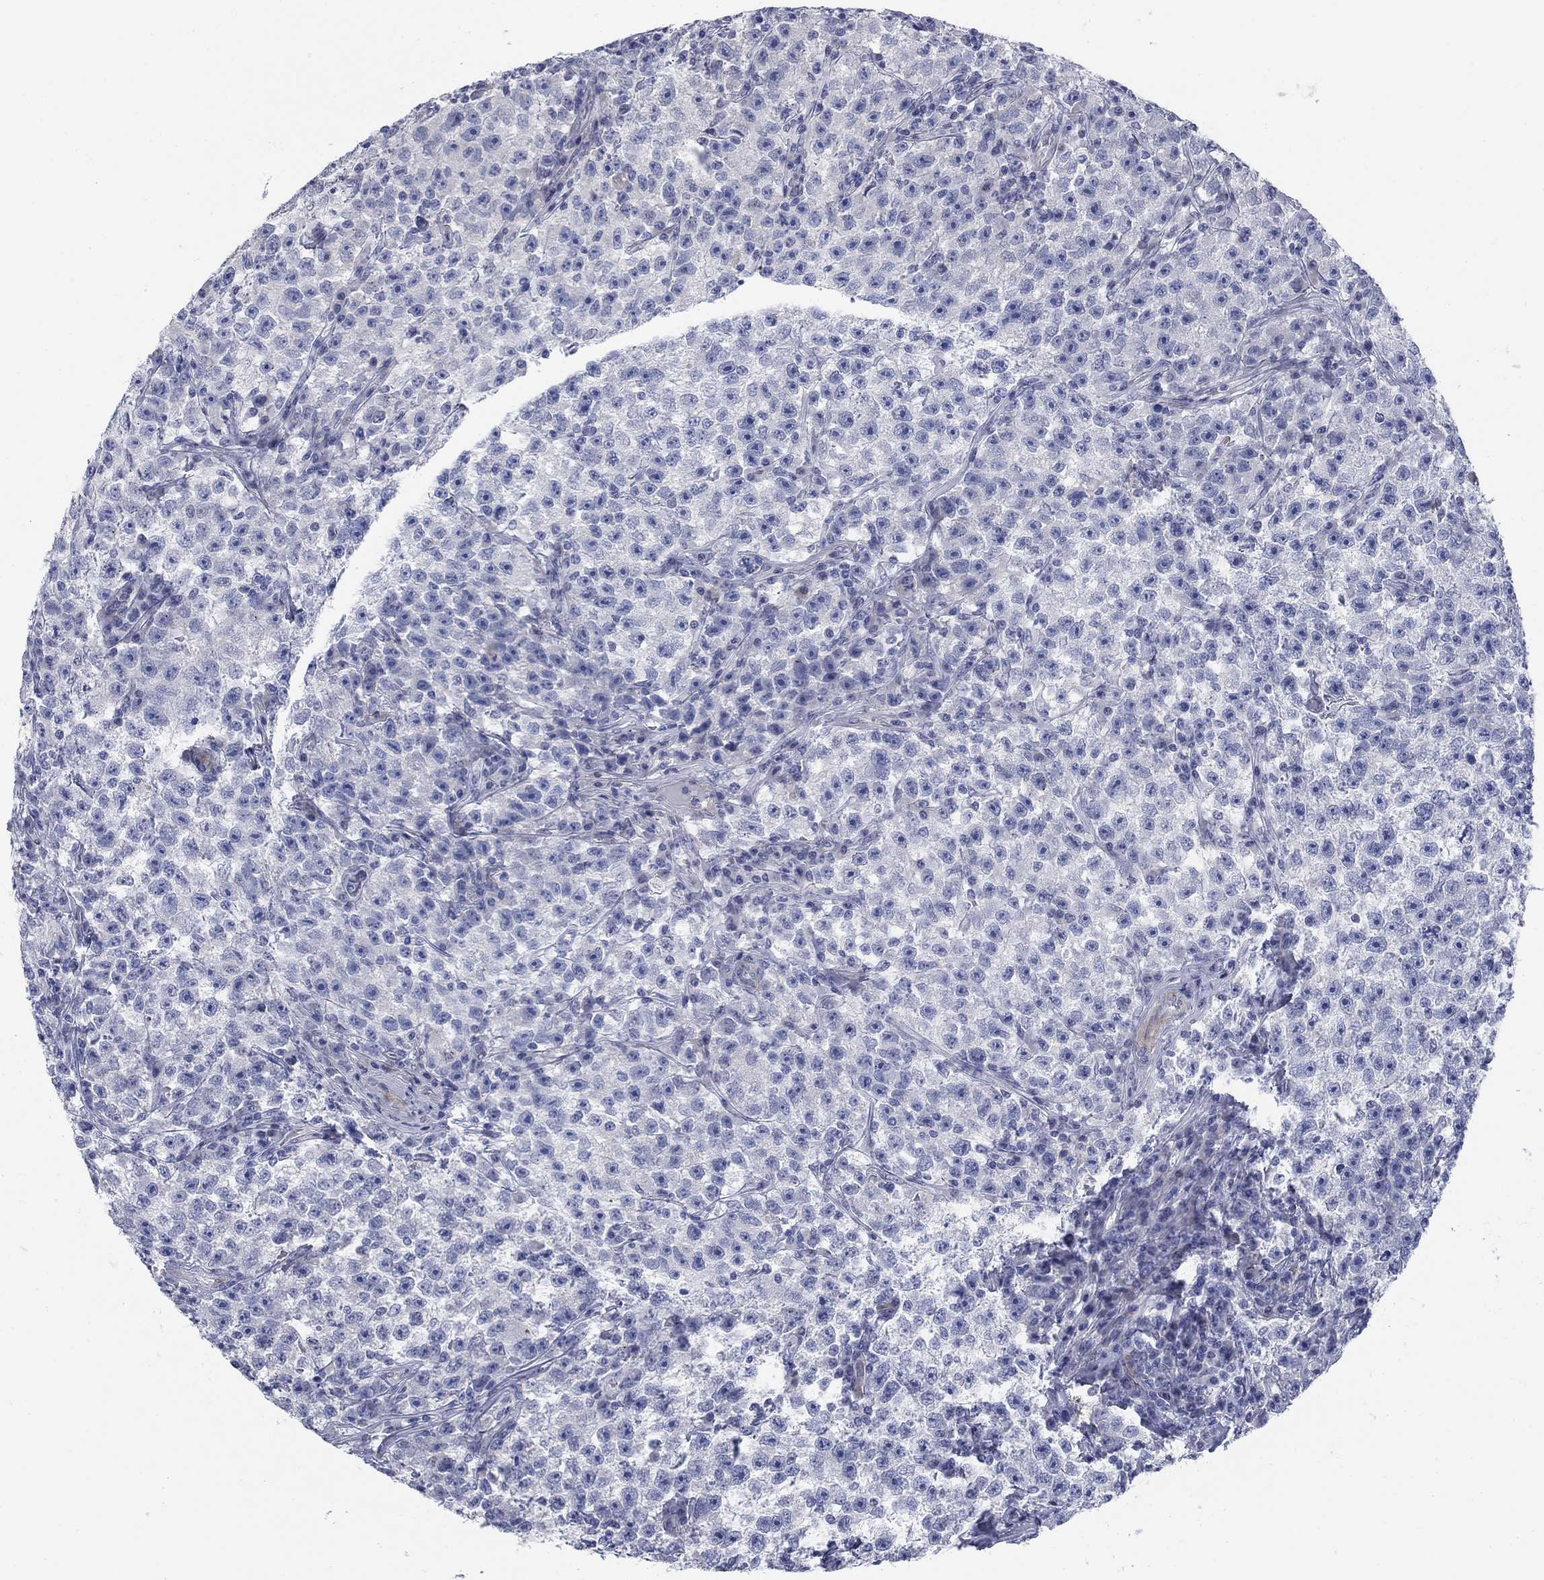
{"staining": {"intensity": "negative", "quantity": "none", "location": "none"}, "tissue": "testis cancer", "cell_type": "Tumor cells", "image_type": "cancer", "snomed": [{"axis": "morphology", "description": "Seminoma, NOS"}, {"axis": "topography", "description": "Testis"}], "caption": "This is a image of immunohistochemistry staining of testis cancer, which shows no positivity in tumor cells.", "gene": "DNER", "patient": {"sex": "male", "age": 22}}